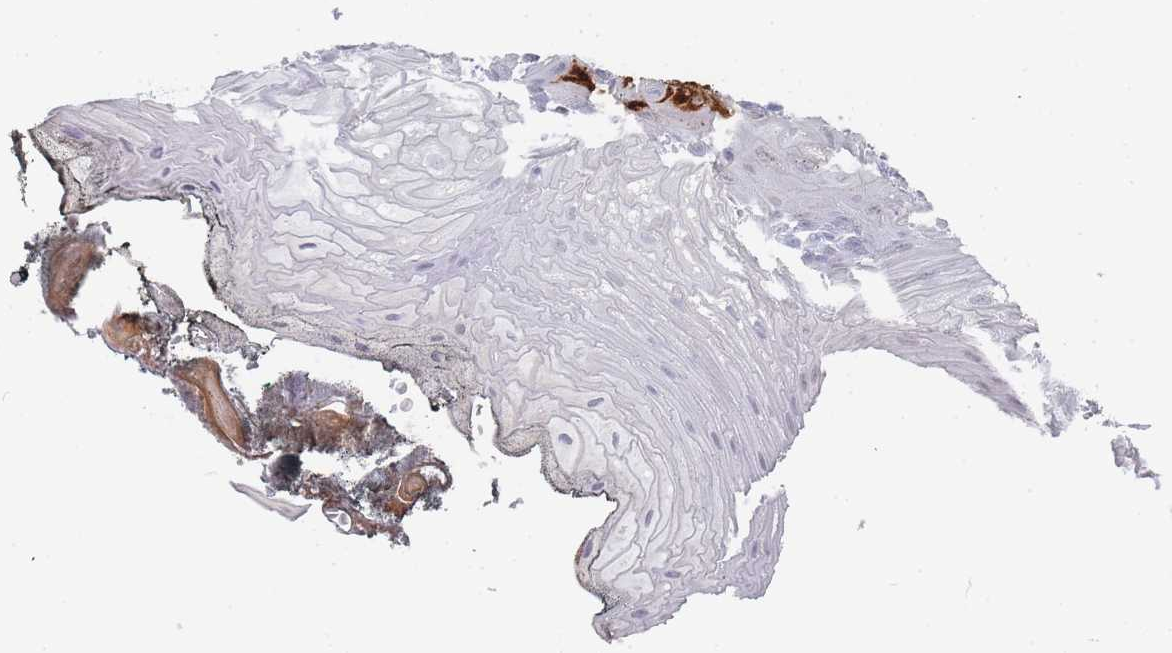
{"staining": {"intensity": "negative", "quantity": "none", "location": "none"}, "tissue": "oral mucosa", "cell_type": "Squamous epithelial cells", "image_type": "normal", "snomed": [{"axis": "morphology", "description": "Normal tissue, NOS"}, {"axis": "morphology", "description": "Squamous cell carcinoma, NOS"}, {"axis": "topography", "description": "Oral tissue"}, {"axis": "topography", "description": "Head-Neck"}], "caption": "Squamous epithelial cells show no significant staining in benign oral mucosa. (DAB (3,3'-diaminobenzidine) immunohistochemistry (IHC) with hematoxylin counter stain).", "gene": "IMPG1", "patient": {"sex": "female", "age": 81}}